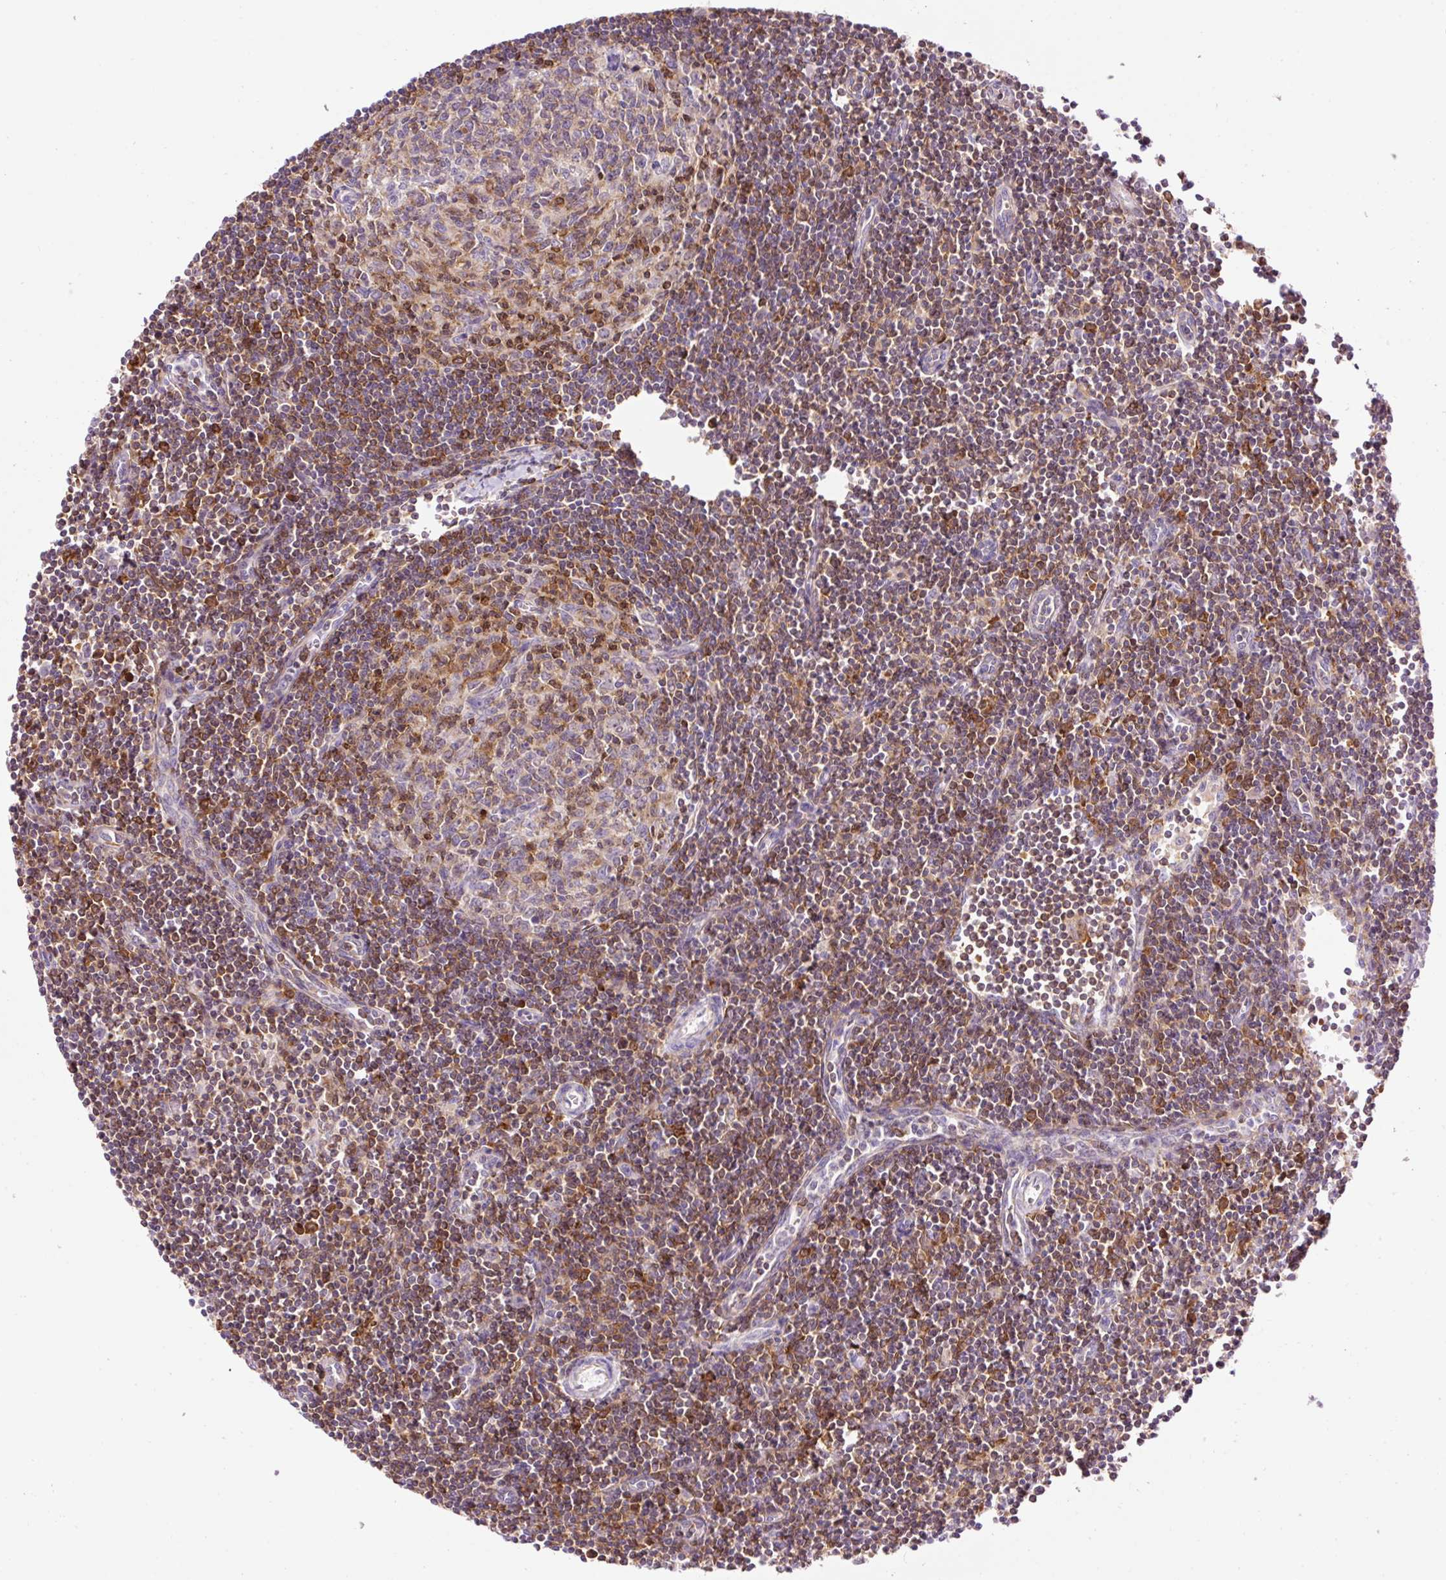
{"staining": {"intensity": "moderate", "quantity": "<25%", "location": "cytoplasmic/membranous"}, "tissue": "lymph node", "cell_type": "Germinal center cells", "image_type": "normal", "snomed": [{"axis": "morphology", "description": "Normal tissue, NOS"}, {"axis": "topography", "description": "Lymph node"}], "caption": "Protein expression analysis of benign human lymph node reveals moderate cytoplasmic/membranous expression in about <25% of germinal center cells.", "gene": "CD83", "patient": {"sex": "female", "age": 29}}